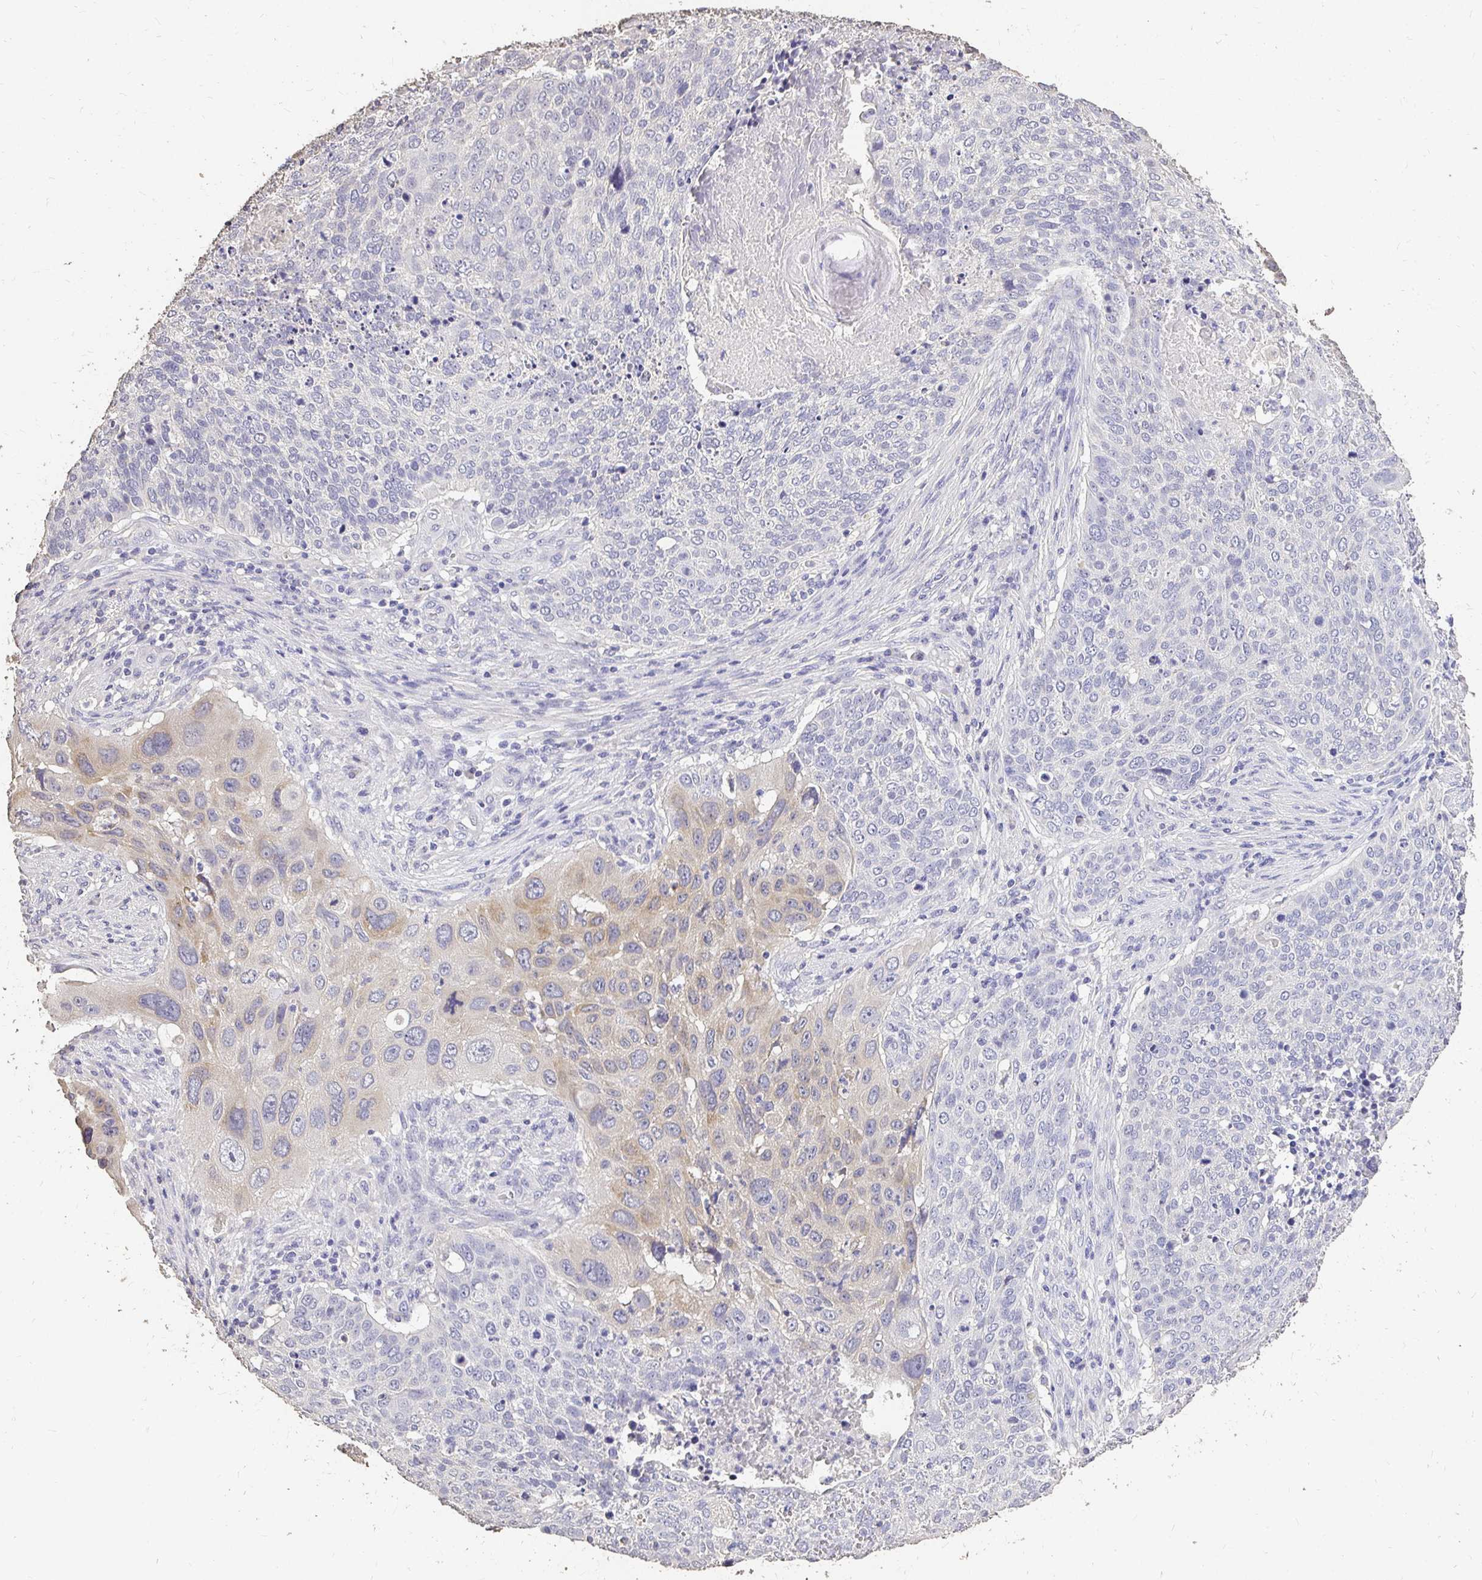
{"staining": {"intensity": "weak", "quantity": "25%-75%", "location": "cytoplasmic/membranous"}, "tissue": "lung cancer", "cell_type": "Tumor cells", "image_type": "cancer", "snomed": [{"axis": "morphology", "description": "Squamous cell carcinoma, NOS"}, {"axis": "topography", "description": "Lung"}], "caption": "Protein expression analysis of human lung cancer reveals weak cytoplasmic/membranous staining in about 25%-75% of tumor cells.", "gene": "UGT1A6", "patient": {"sex": "male", "age": 63}}